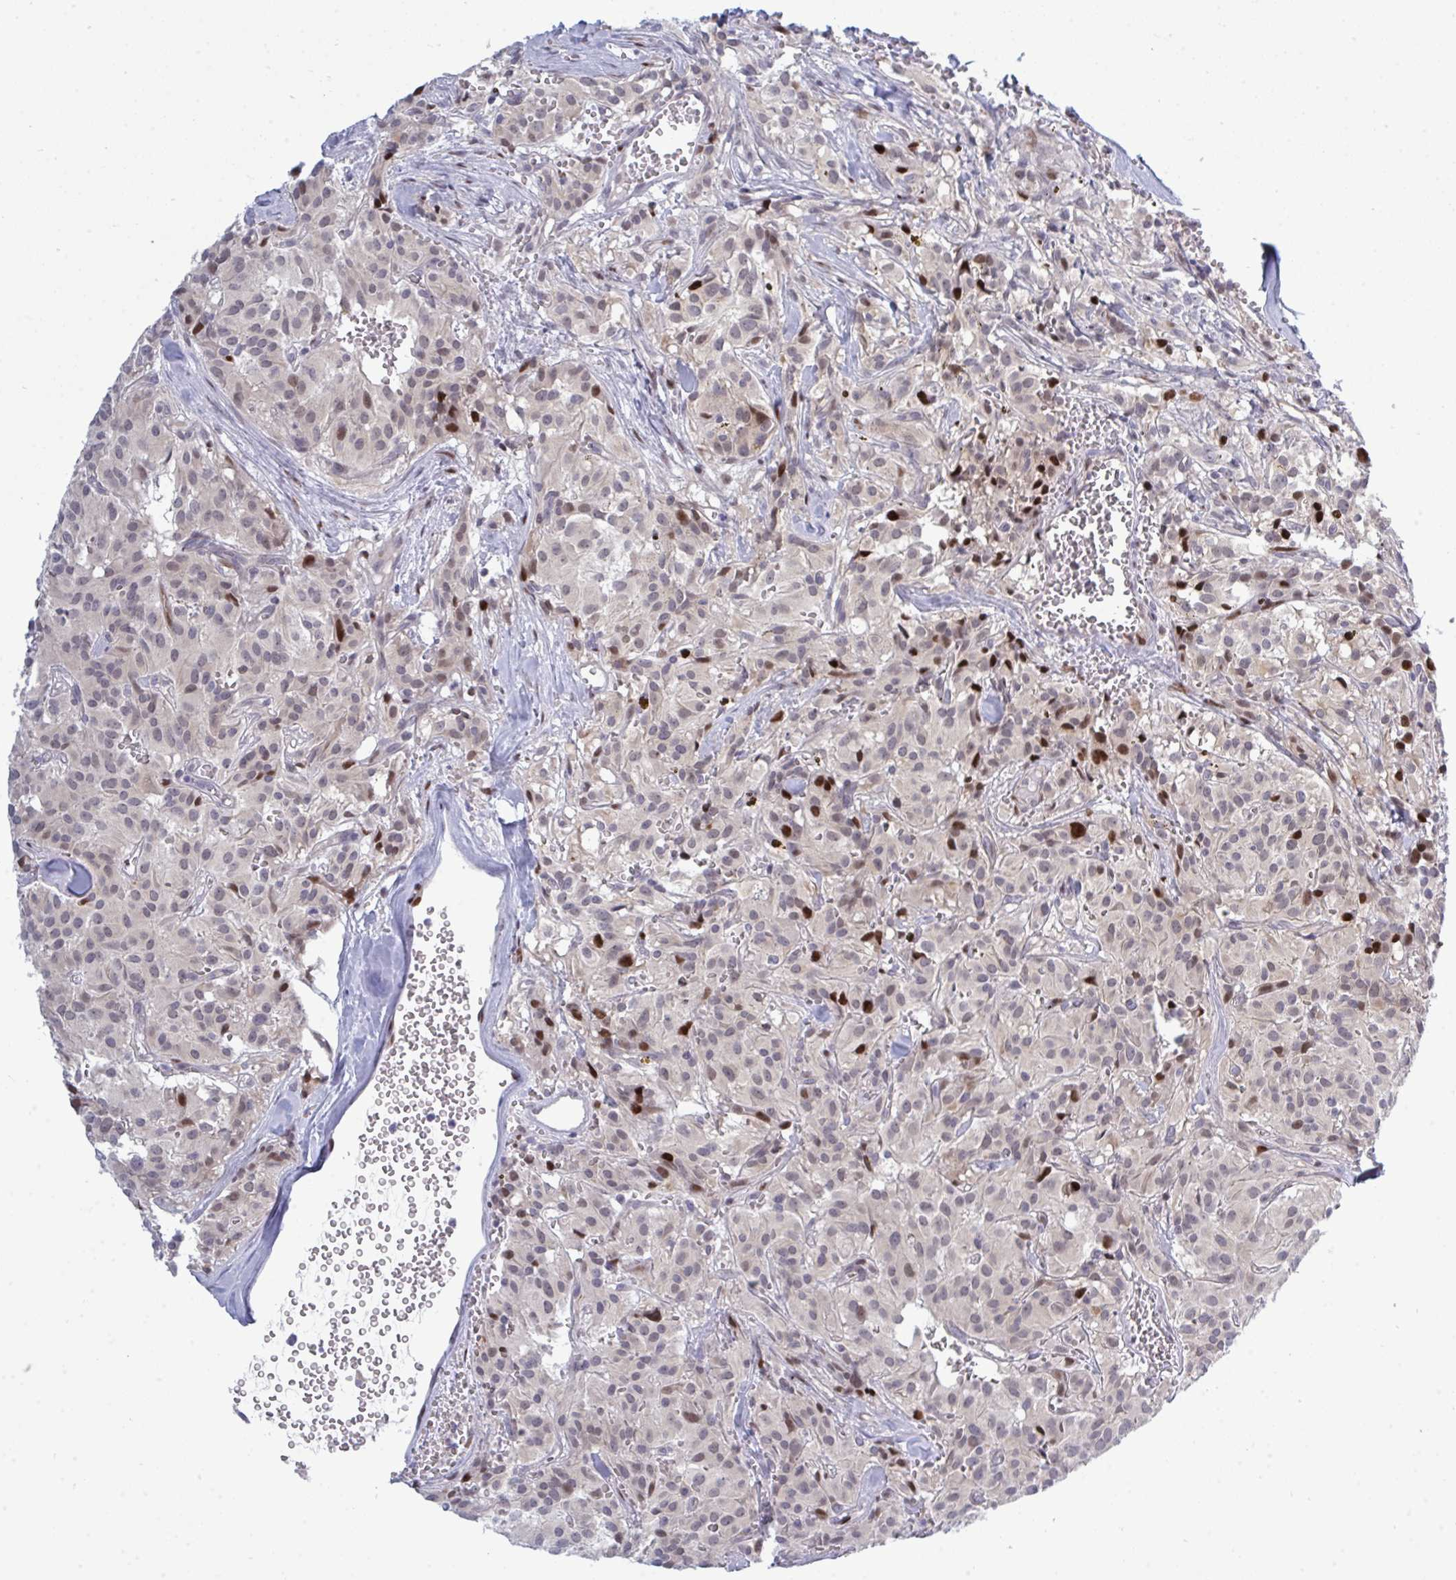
{"staining": {"intensity": "strong", "quantity": "<25%", "location": "nuclear"}, "tissue": "glioma", "cell_type": "Tumor cells", "image_type": "cancer", "snomed": [{"axis": "morphology", "description": "Glioma, malignant, Low grade"}, {"axis": "topography", "description": "Brain"}], "caption": "Glioma stained with immunohistochemistry reveals strong nuclear expression in approximately <25% of tumor cells. The staining was performed using DAB to visualize the protein expression in brown, while the nuclei were stained in blue with hematoxylin (Magnification: 20x).", "gene": "TAB1", "patient": {"sex": "male", "age": 42}}